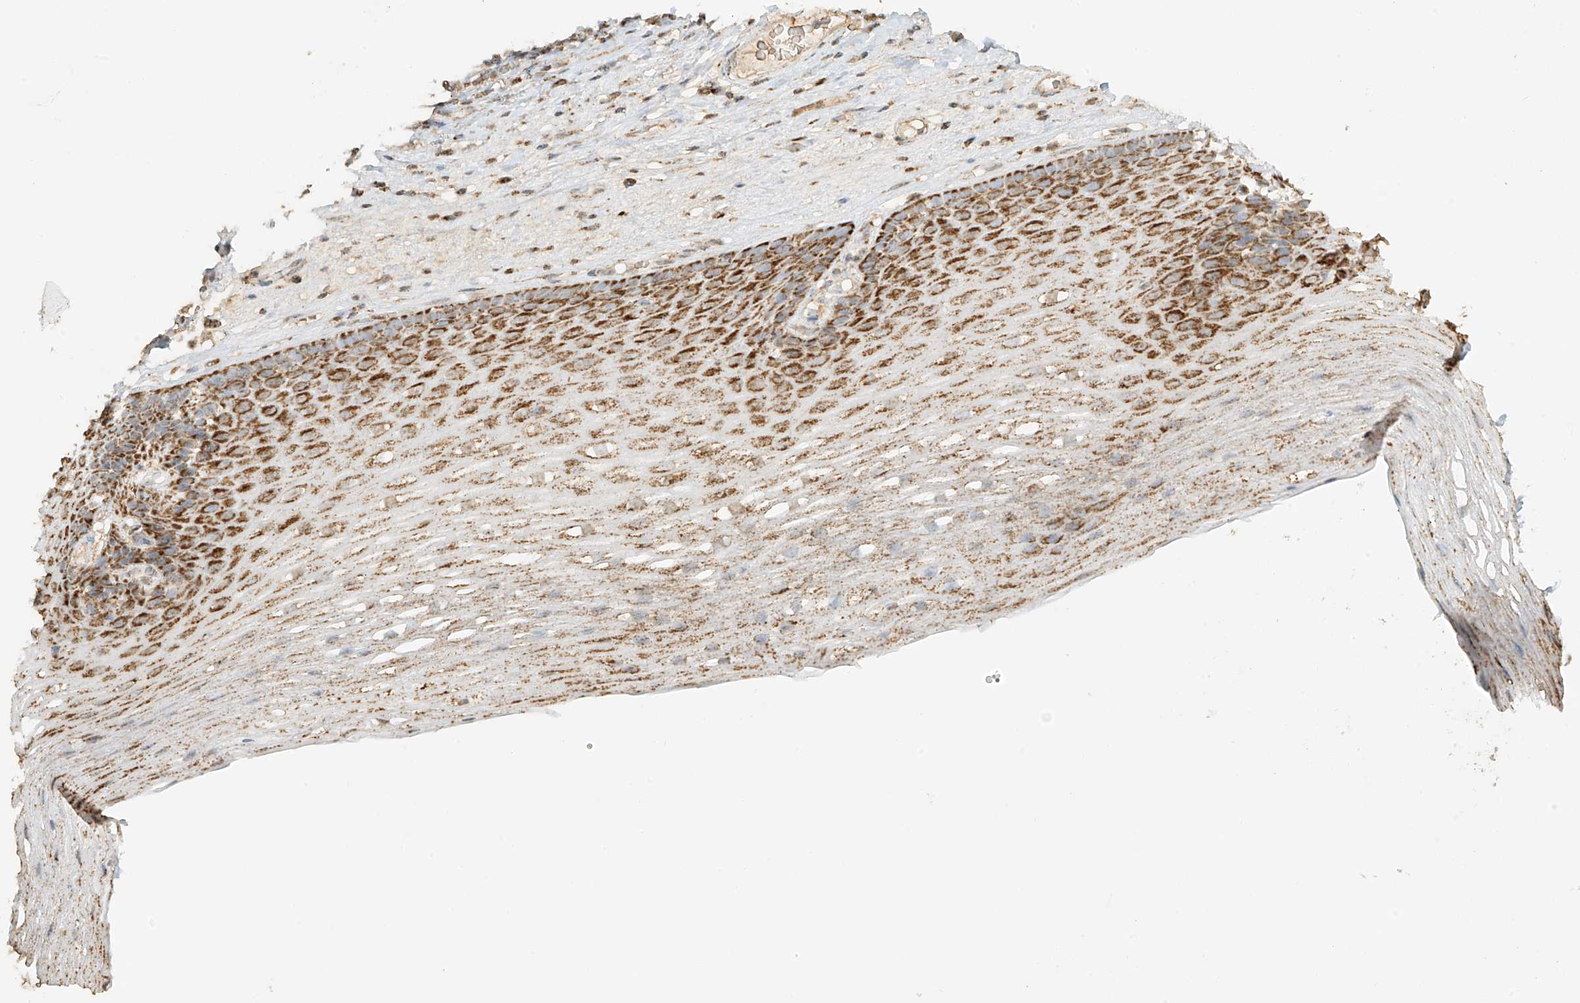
{"staining": {"intensity": "moderate", "quantity": "25%-75%", "location": "cytoplasmic/membranous"}, "tissue": "esophagus", "cell_type": "Squamous epithelial cells", "image_type": "normal", "snomed": [{"axis": "morphology", "description": "Normal tissue, NOS"}, {"axis": "topography", "description": "Esophagus"}], "caption": "The histopathology image reveals staining of normal esophagus, revealing moderate cytoplasmic/membranous protein staining (brown color) within squamous epithelial cells. Immunohistochemistry (ihc) stains the protein of interest in brown and the nuclei are stained blue.", "gene": "MIPEP", "patient": {"sex": "male", "age": 62}}